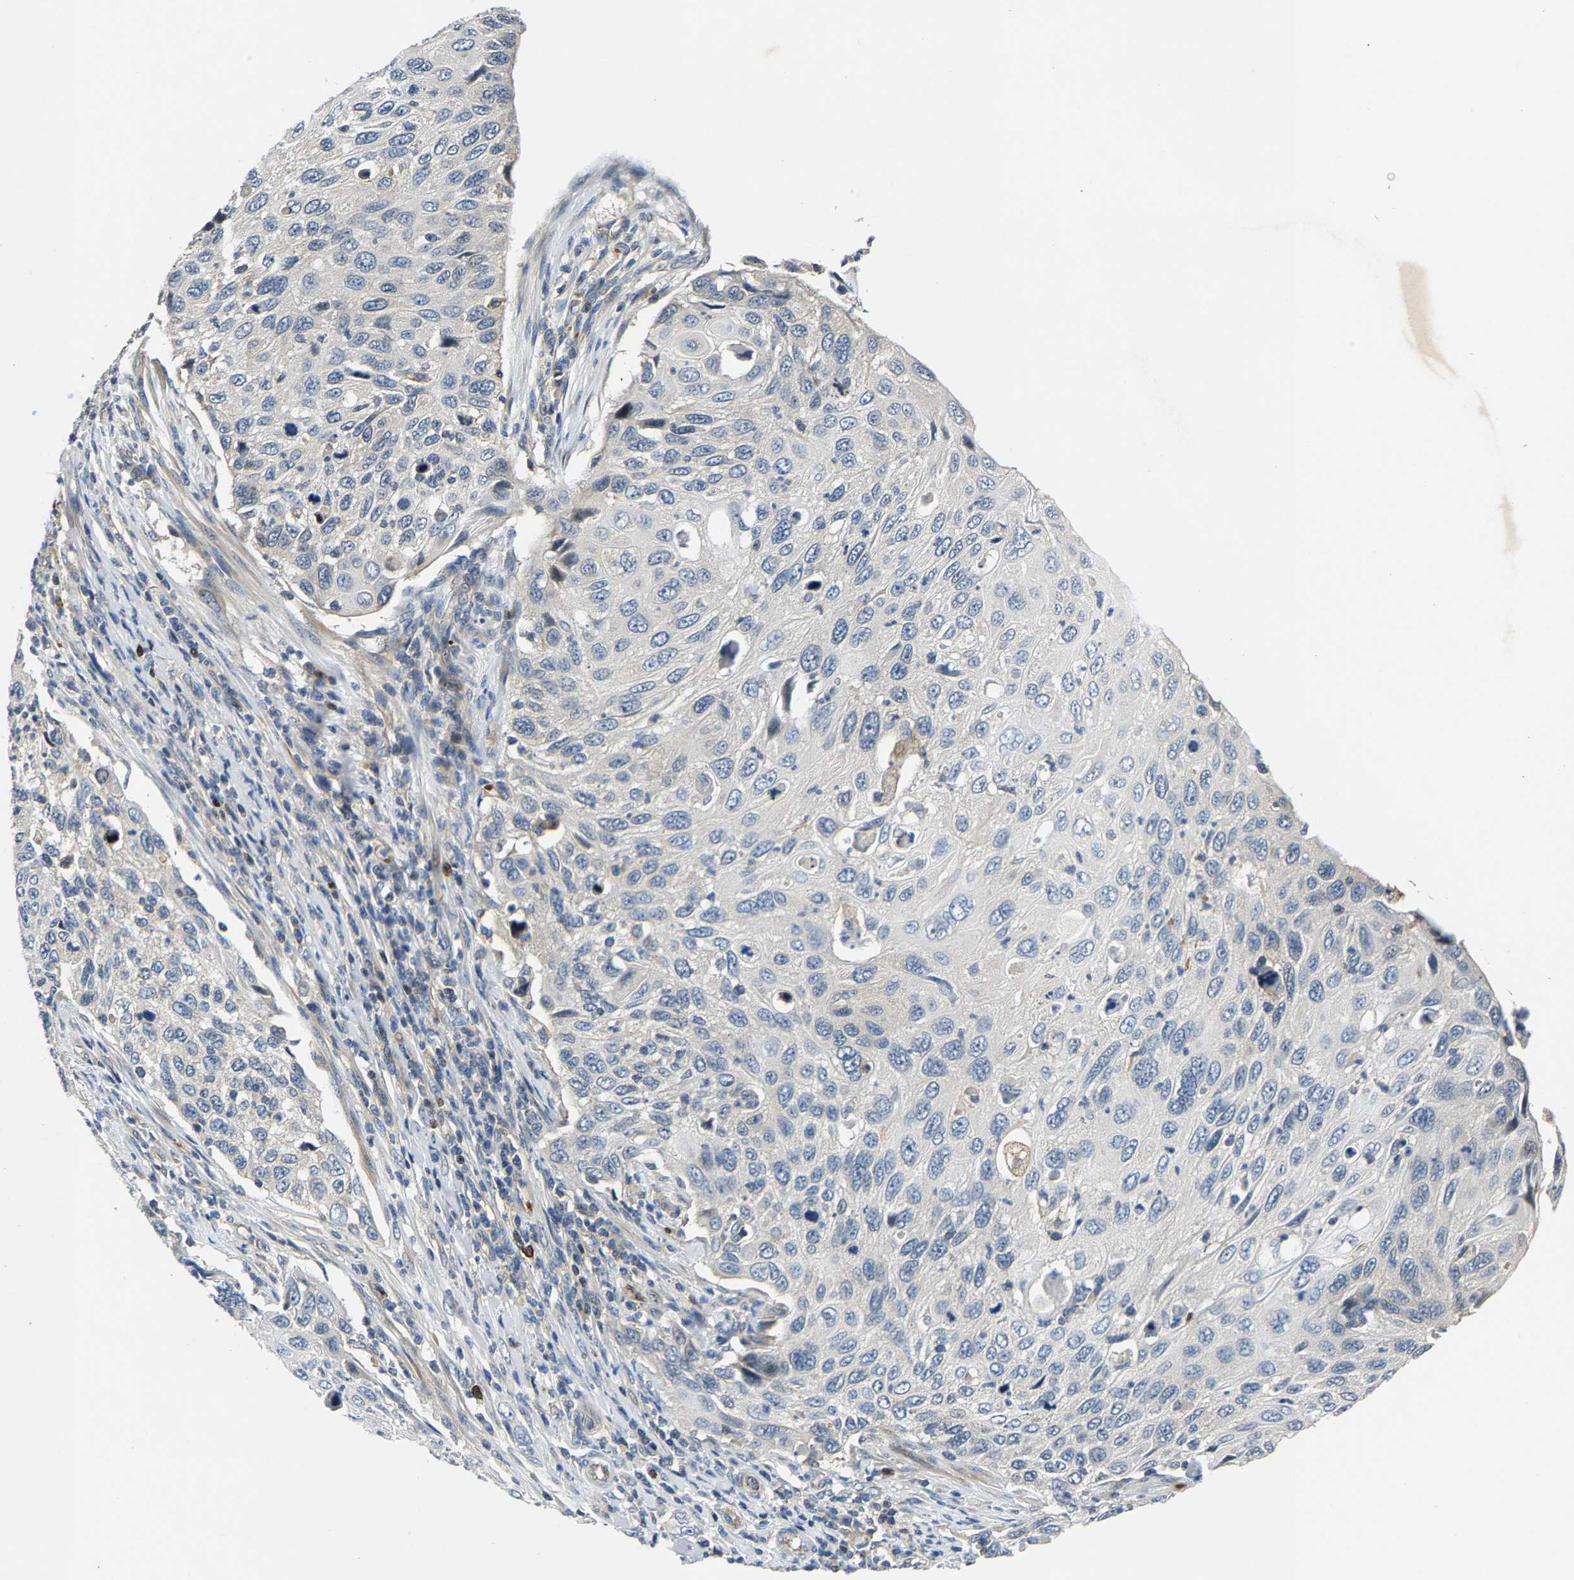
{"staining": {"intensity": "negative", "quantity": "none", "location": "none"}, "tissue": "cervical cancer", "cell_type": "Tumor cells", "image_type": "cancer", "snomed": [{"axis": "morphology", "description": "Squamous cell carcinoma, NOS"}, {"axis": "topography", "description": "Cervix"}], "caption": "An IHC histopathology image of cervical squamous cell carcinoma is shown. There is no staining in tumor cells of cervical squamous cell carcinoma.", "gene": "AGBL3", "patient": {"sex": "female", "age": 70}}